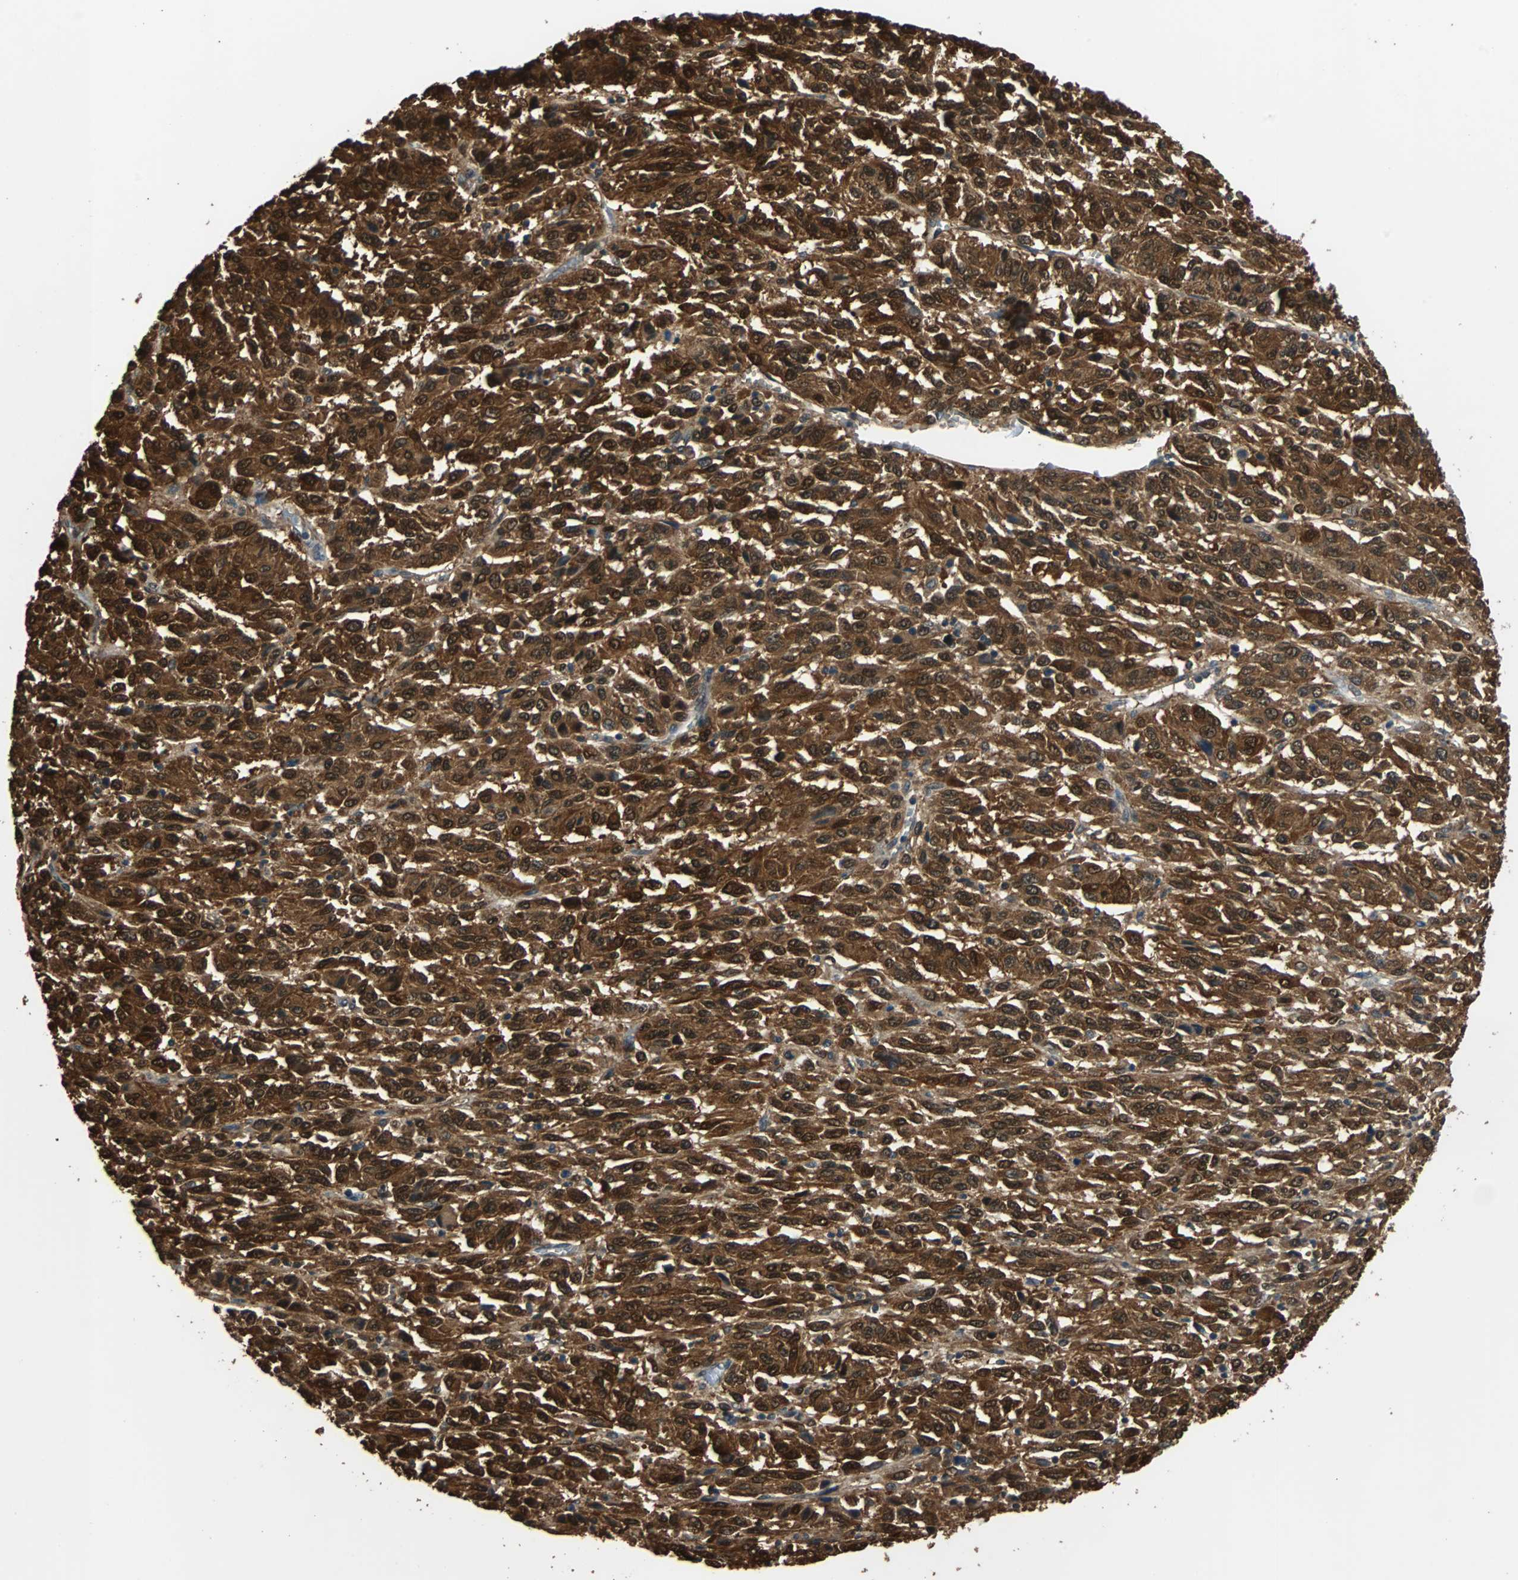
{"staining": {"intensity": "strong", "quantity": ">75%", "location": "cytoplasmic/membranous,nuclear"}, "tissue": "melanoma", "cell_type": "Tumor cells", "image_type": "cancer", "snomed": [{"axis": "morphology", "description": "Malignant melanoma, Metastatic site"}, {"axis": "topography", "description": "Lung"}], "caption": "Melanoma stained with a brown dye exhibits strong cytoplasmic/membranous and nuclear positive expression in about >75% of tumor cells.", "gene": "PRDX6", "patient": {"sex": "male", "age": 64}}